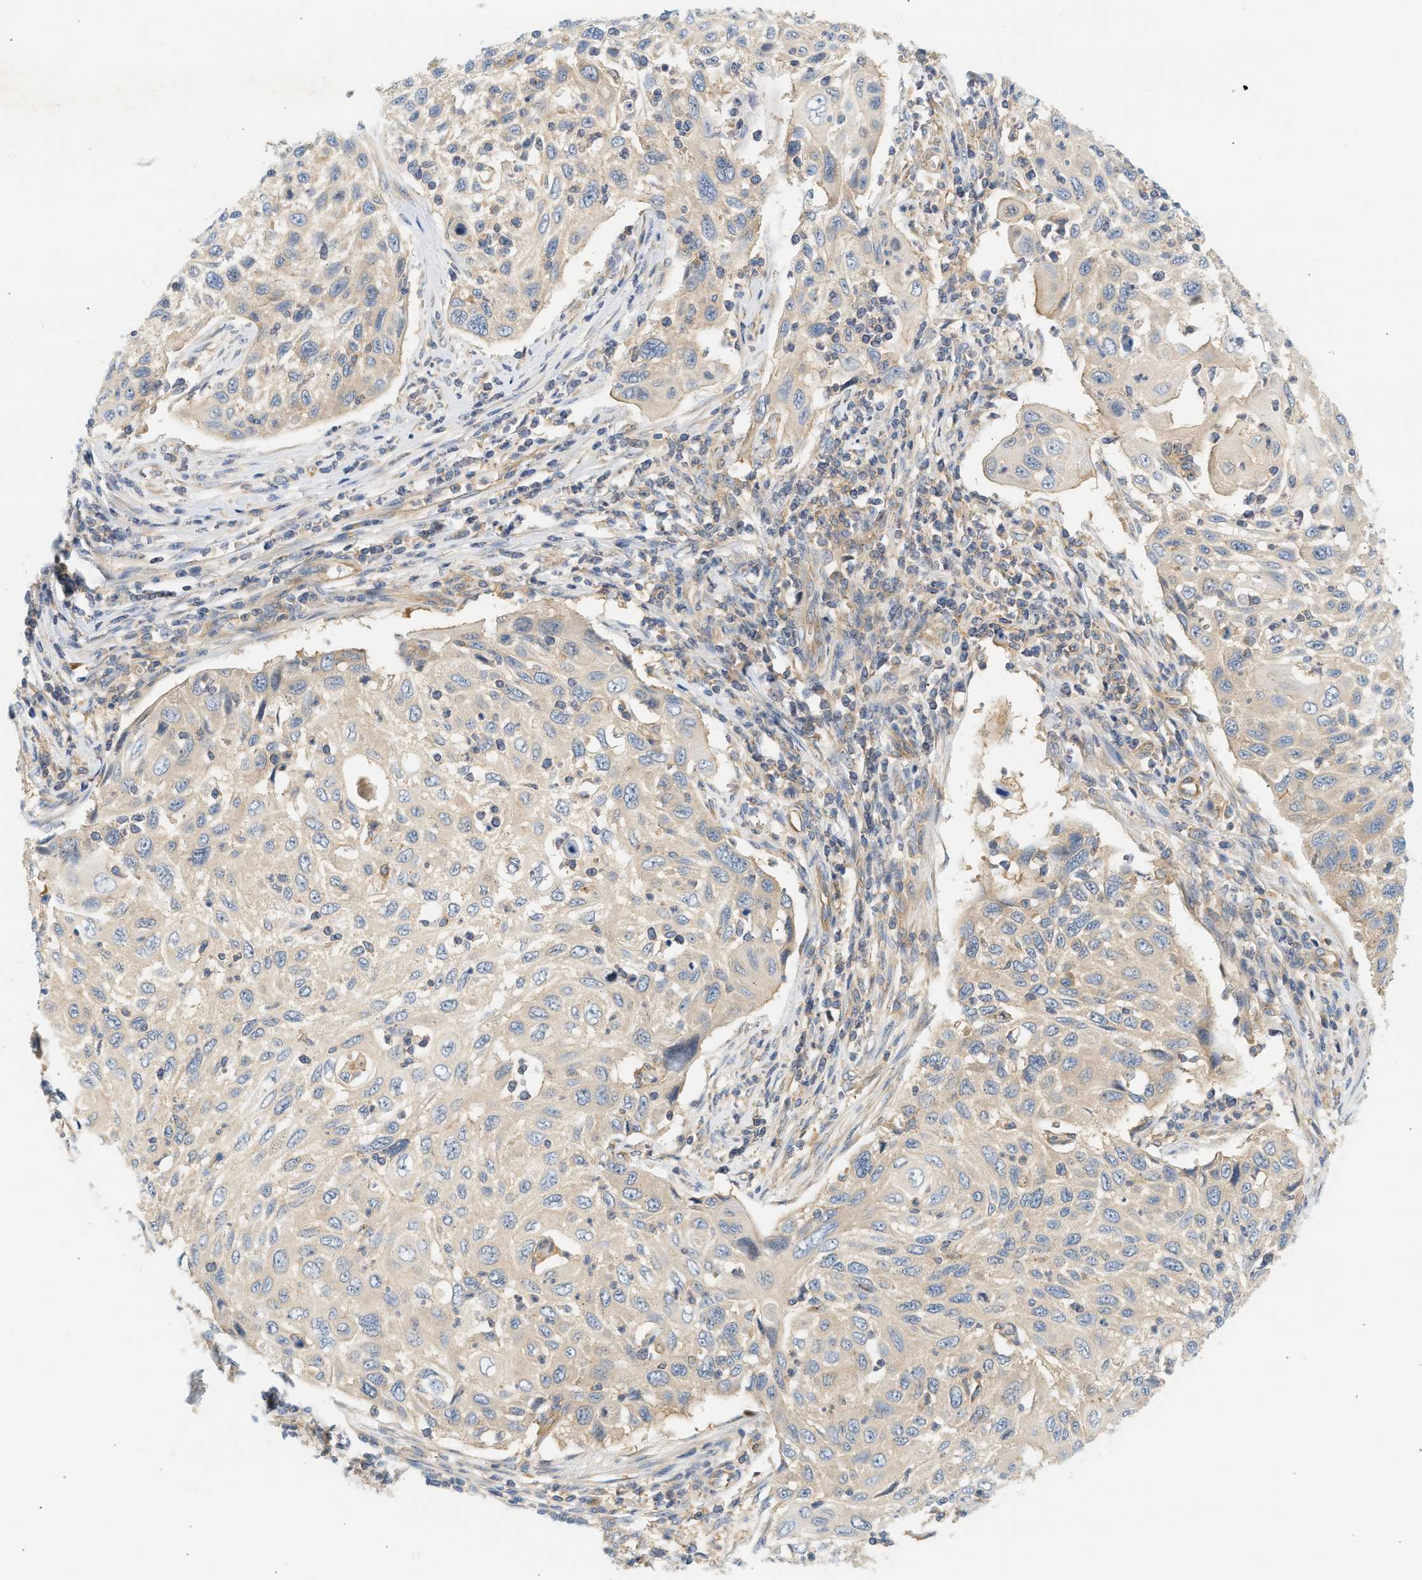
{"staining": {"intensity": "weak", "quantity": "<25%", "location": "cytoplasmic/membranous"}, "tissue": "cervical cancer", "cell_type": "Tumor cells", "image_type": "cancer", "snomed": [{"axis": "morphology", "description": "Squamous cell carcinoma, NOS"}, {"axis": "topography", "description": "Cervix"}], "caption": "There is no significant staining in tumor cells of squamous cell carcinoma (cervical). (Stains: DAB (3,3'-diaminobenzidine) immunohistochemistry (IHC) with hematoxylin counter stain, Microscopy: brightfield microscopy at high magnification).", "gene": "PAFAH1B1", "patient": {"sex": "female", "age": 70}}